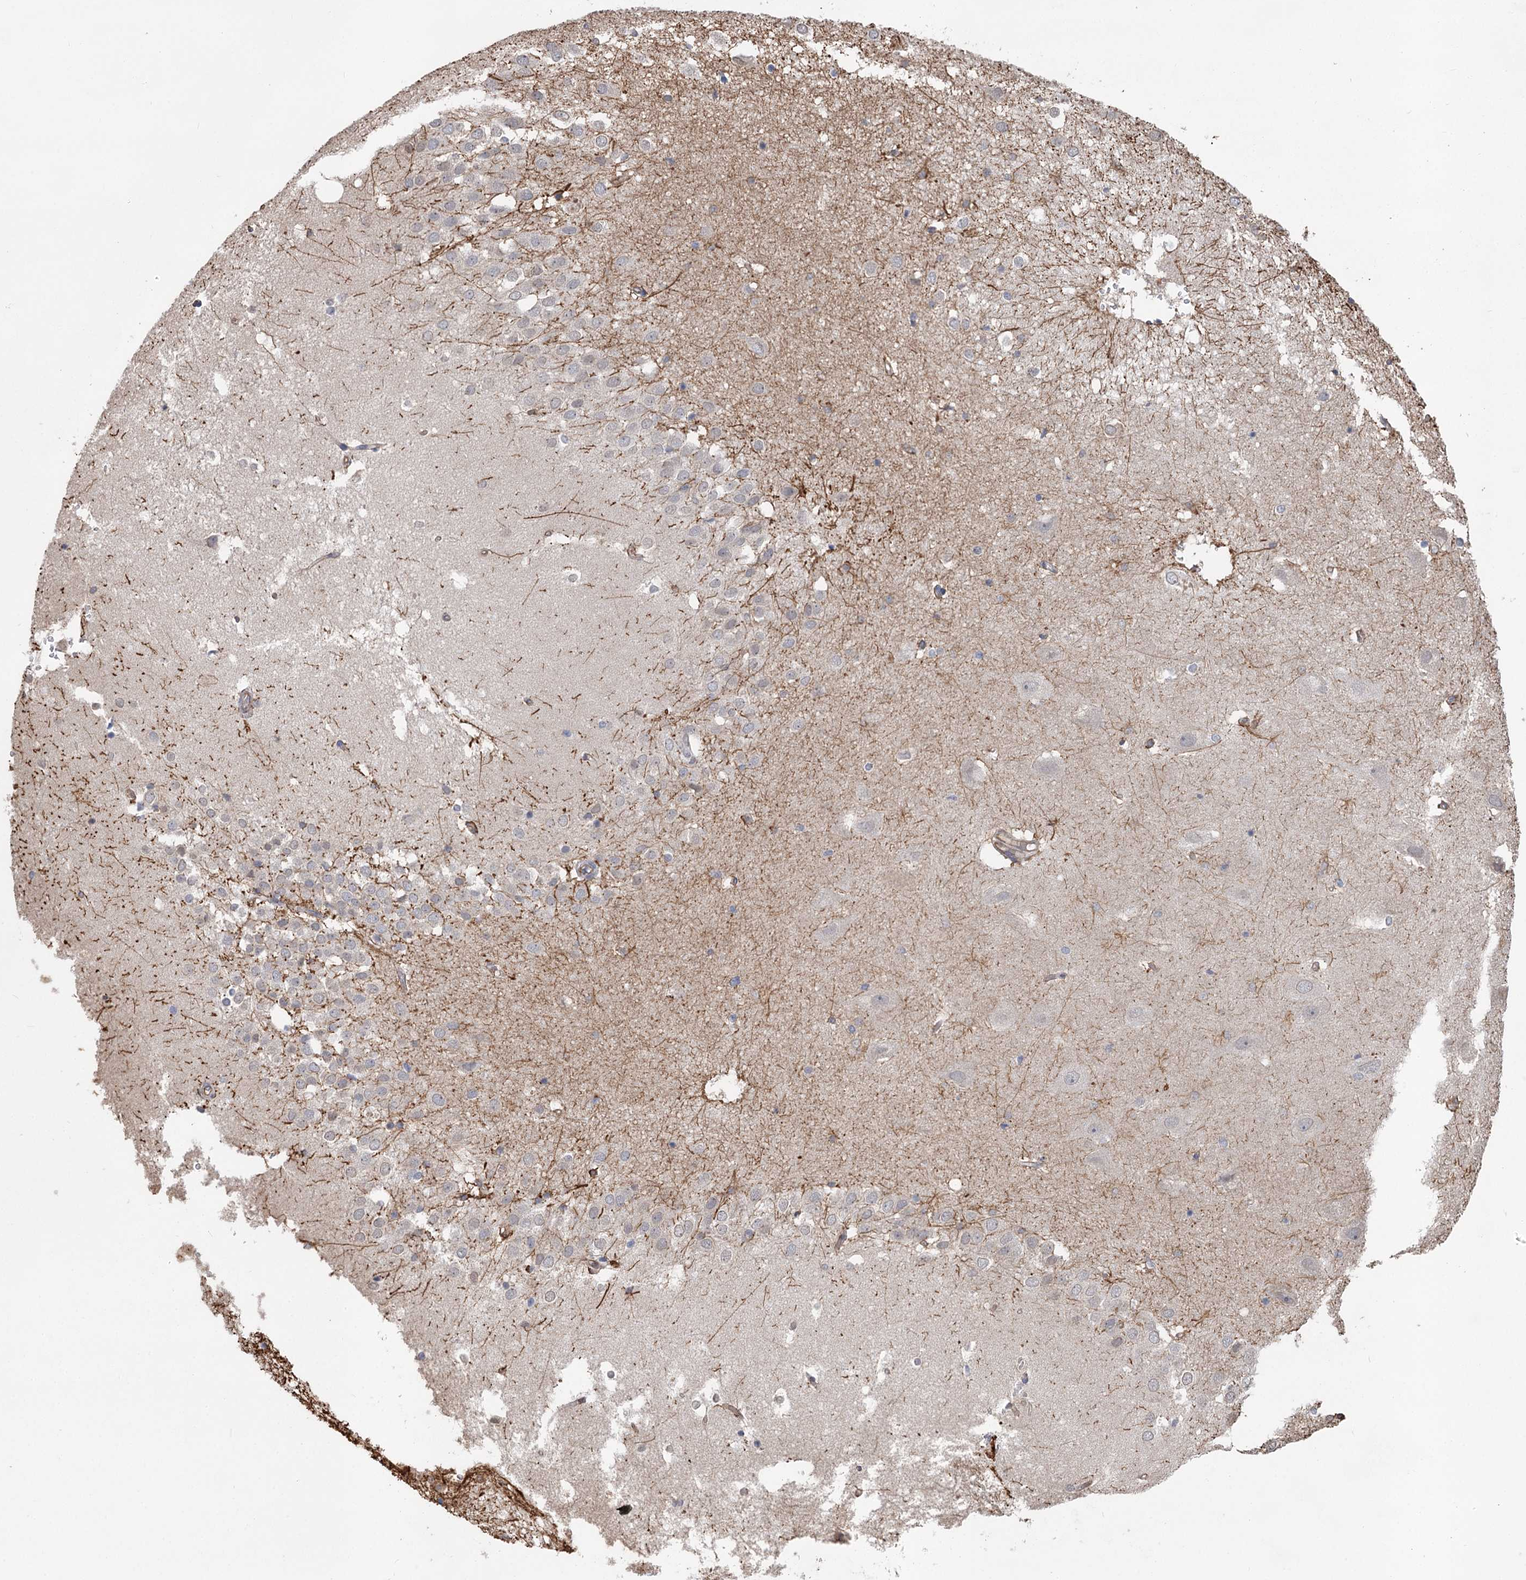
{"staining": {"intensity": "negative", "quantity": "none", "location": "none"}, "tissue": "hippocampus", "cell_type": "Glial cells", "image_type": "normal", "snomed": [{"axis": "morphology", "description": "Normal tissue, NOS"}, {"axis": "topography", "description": "Hippocampus"}], "caption": "Immunohistochemistry (IHC) image of normal hippocampus: human hippocampus stained with DAB reveals no significant protein expression in glial cells.", "gene": "RWDD4", "patient": {"sex": "female", "age": 52}}